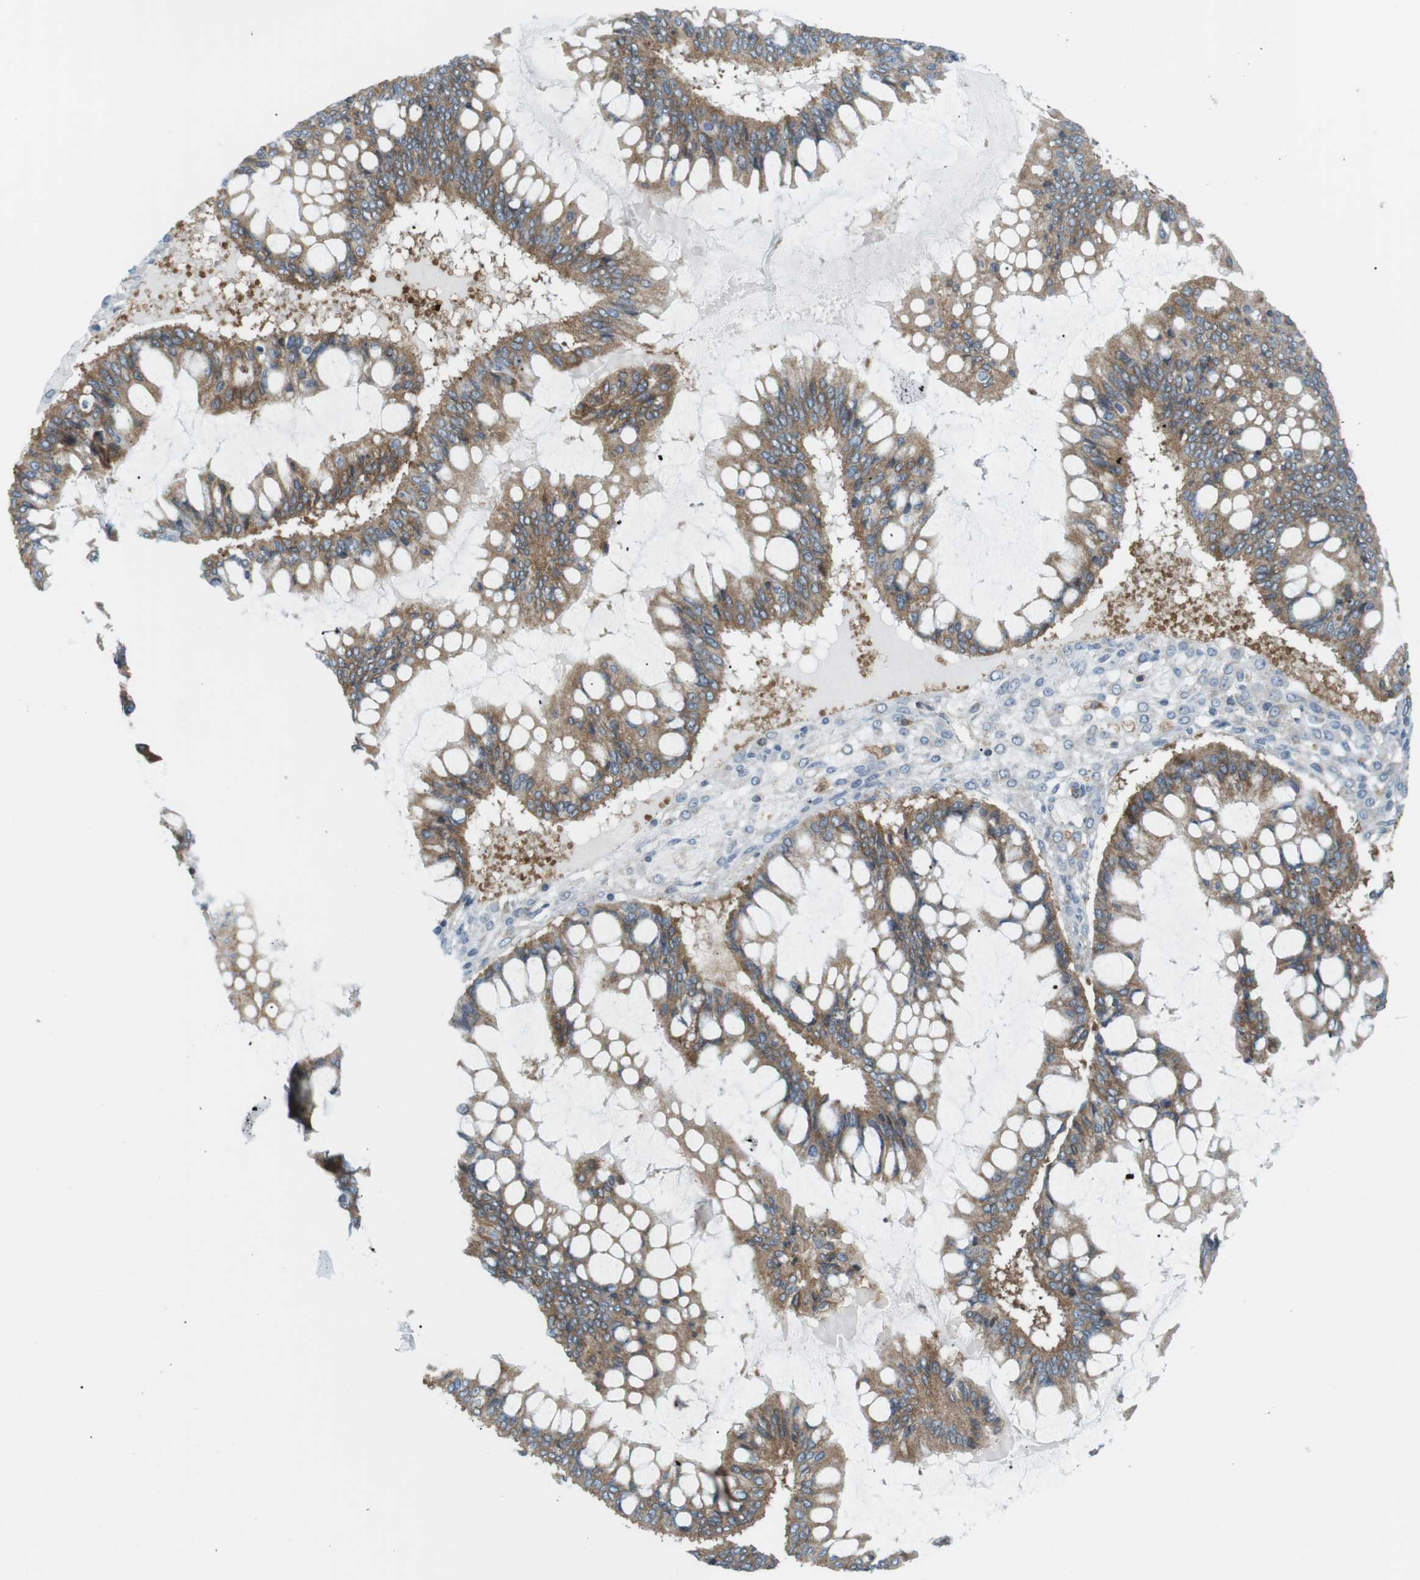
{"staining": {"intensity": "moderate", "quantity": ">75%", "location": "cytoplasmic/membranous"}, "tissue": "ovarian cancer", "cell_type": "Tumor cells", "image_type": "cancer", "snomed": [{"axis": "morphology", "description": "Cystadenocarcinoma, mucinous, NOS"}, {"axis": "topography", "description": "Ovary"}], "caption": "Ovarian cancer stained for a protein reveals moderate cytoplasmic/membranous positivity in tumor cells. The staining was performed using DAB (3,3'-diaminobenzidine), with brown indicating positive protein expression. Nuclei are stained blue with hematoxylin.", "gene": "FLII", "patient": {"sex": "female", "age": 73}}